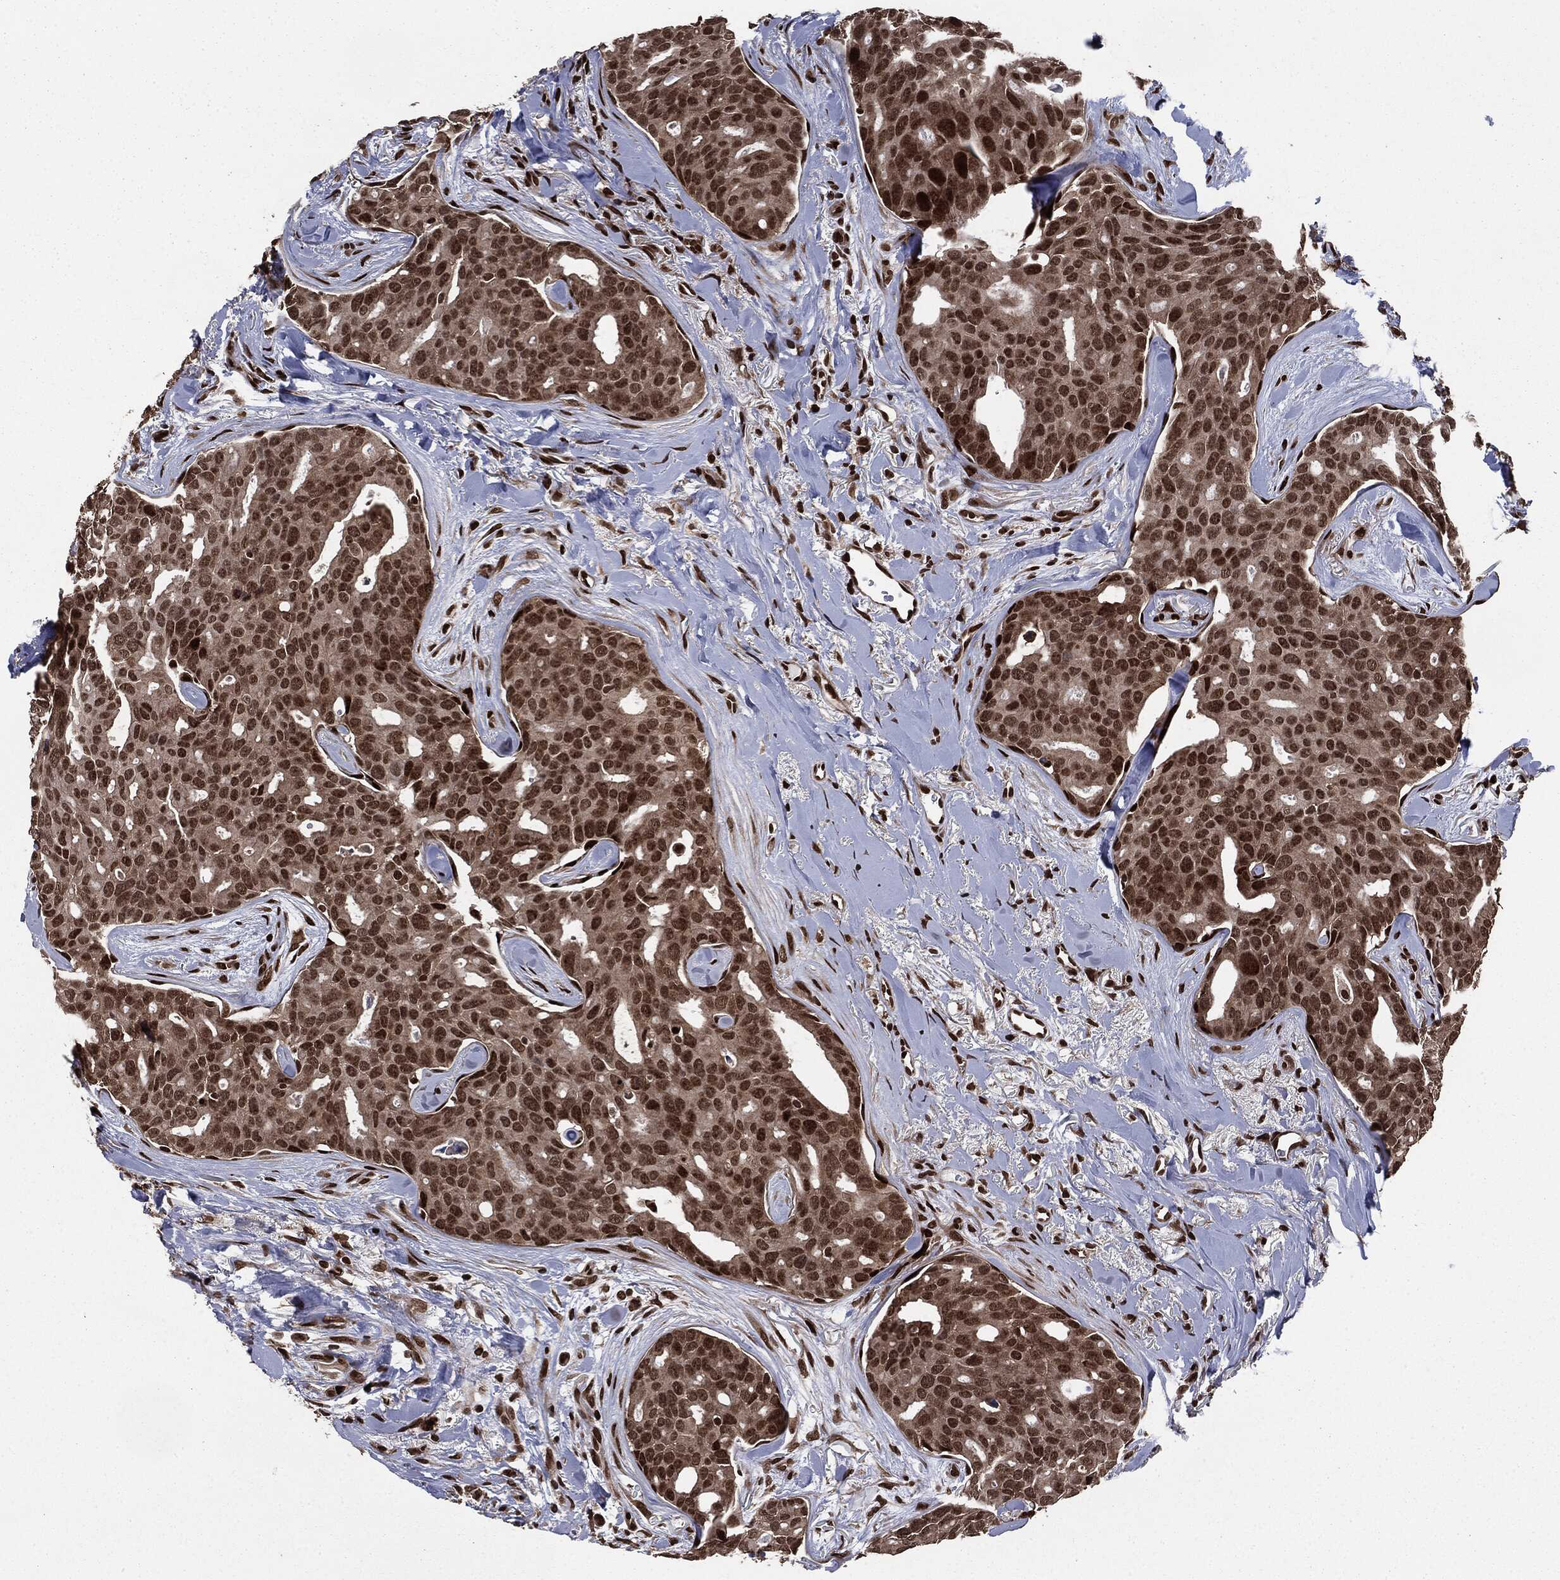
{"staining": {"intensity": "strong", "quantity": ">75%", "location": "nuclear"}, "tissue": "breast cancer", "cell_type": "Tumor cells", "image_type": "cancer", "snomed": [{"axis": "morphology", "description": "Duct carcinoma"}, {"axis": "topography", "description": "Breast"}], "caption": "Tumor cells exhibit high levels of strong nuclear expression in approximately >75% of cells in human invasive ductal carcinoma (breast). (DAB IHC with brightfield microscopy, high magnification).", "gene": "DVL2", "patient": {"sex": "female", "age": 54}}